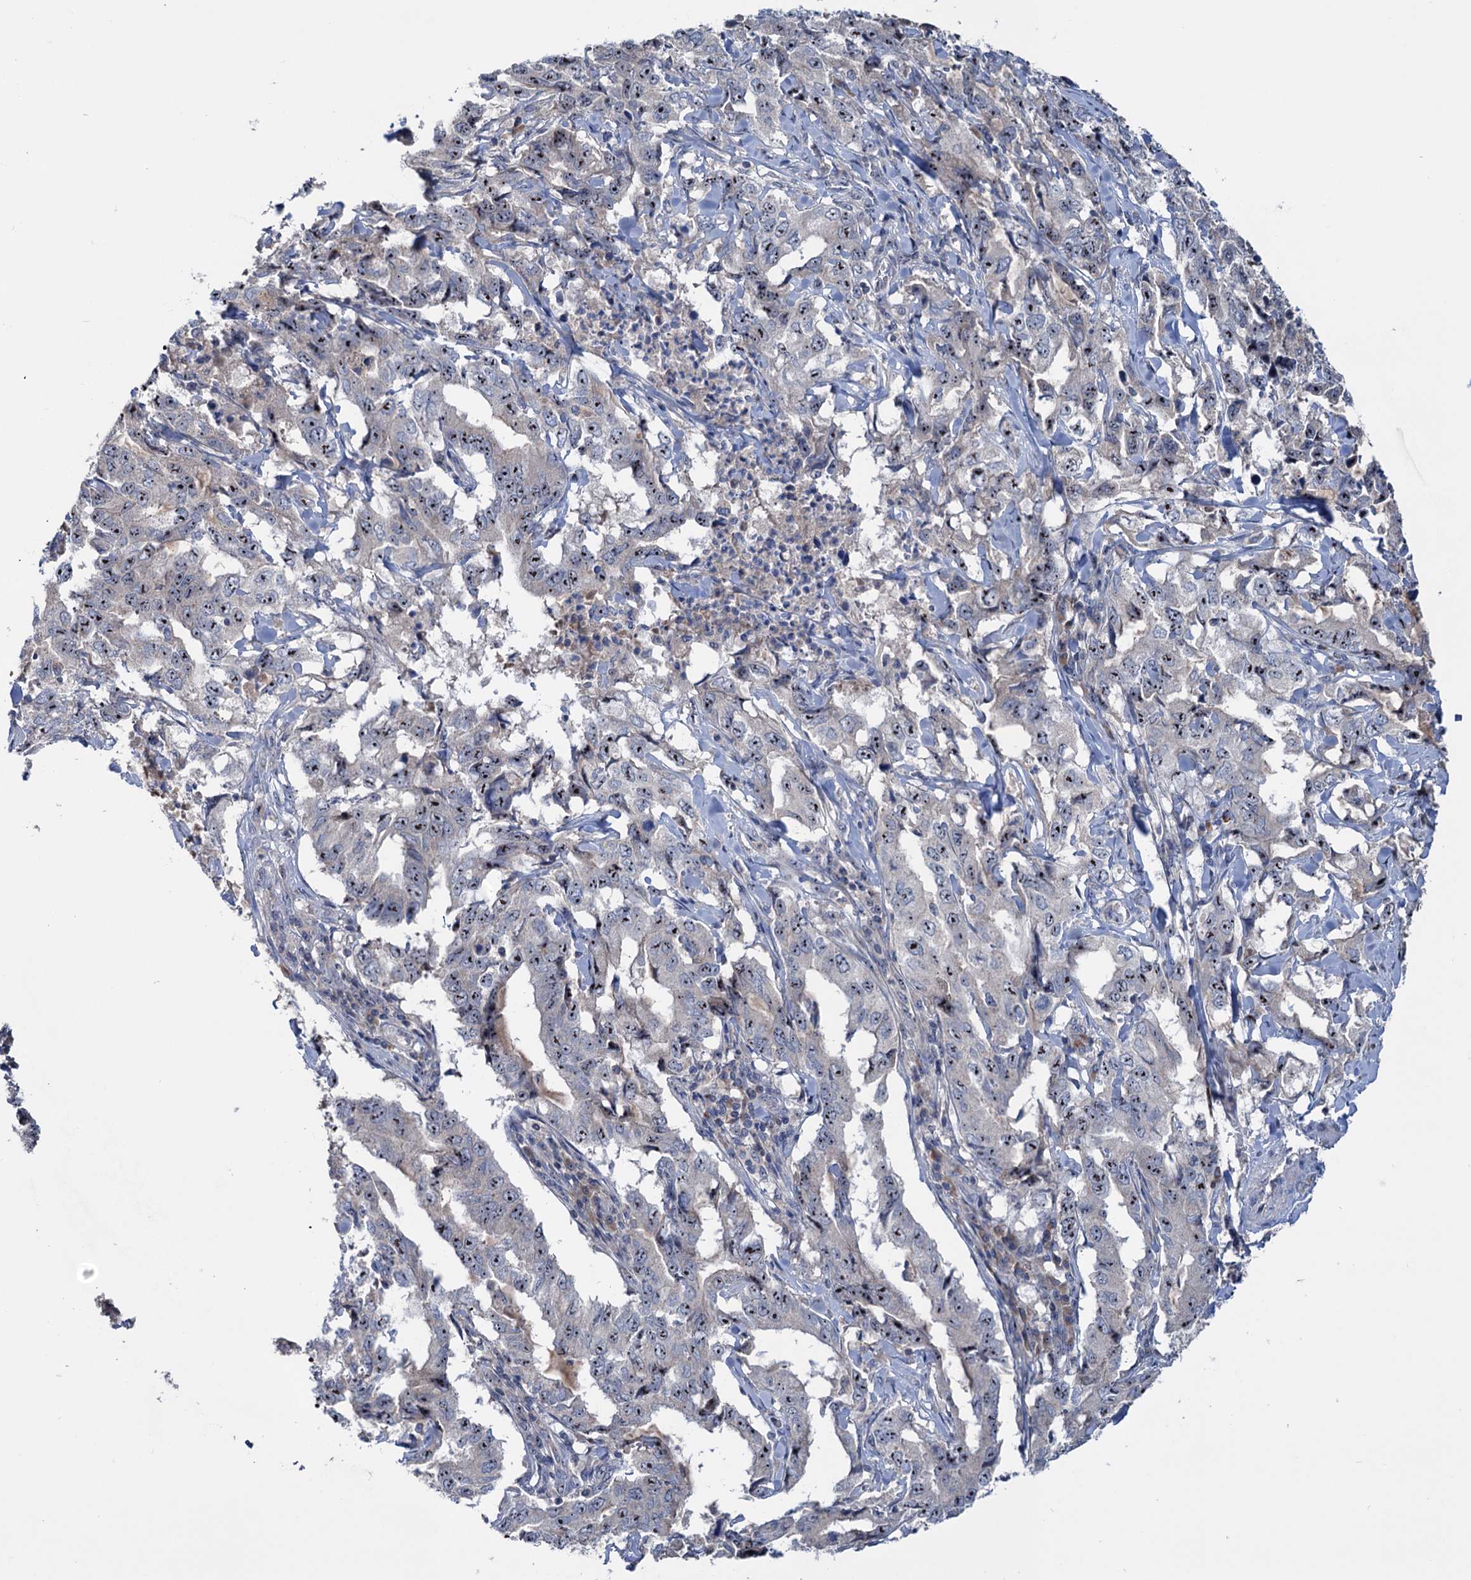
{"staining": {"intensity": "moderate", "quantity": ">75%", "location": "nuclear"}, "tissue": "lung cancer", "cell_type": "Tumor cells", "image_type": "cancer", "snomed": [{"axis": "morphology", "description": "Adenocarcinoma, NOS"}, {"axis": "topography", "description": "Lung"}], "caption": "Moderate nuclear protein positivity is present in about >75% of tumor cells in lung adenocarcinoma.", "gene": "HTR3B", "patient": {"sex": "female", "age": 51}}